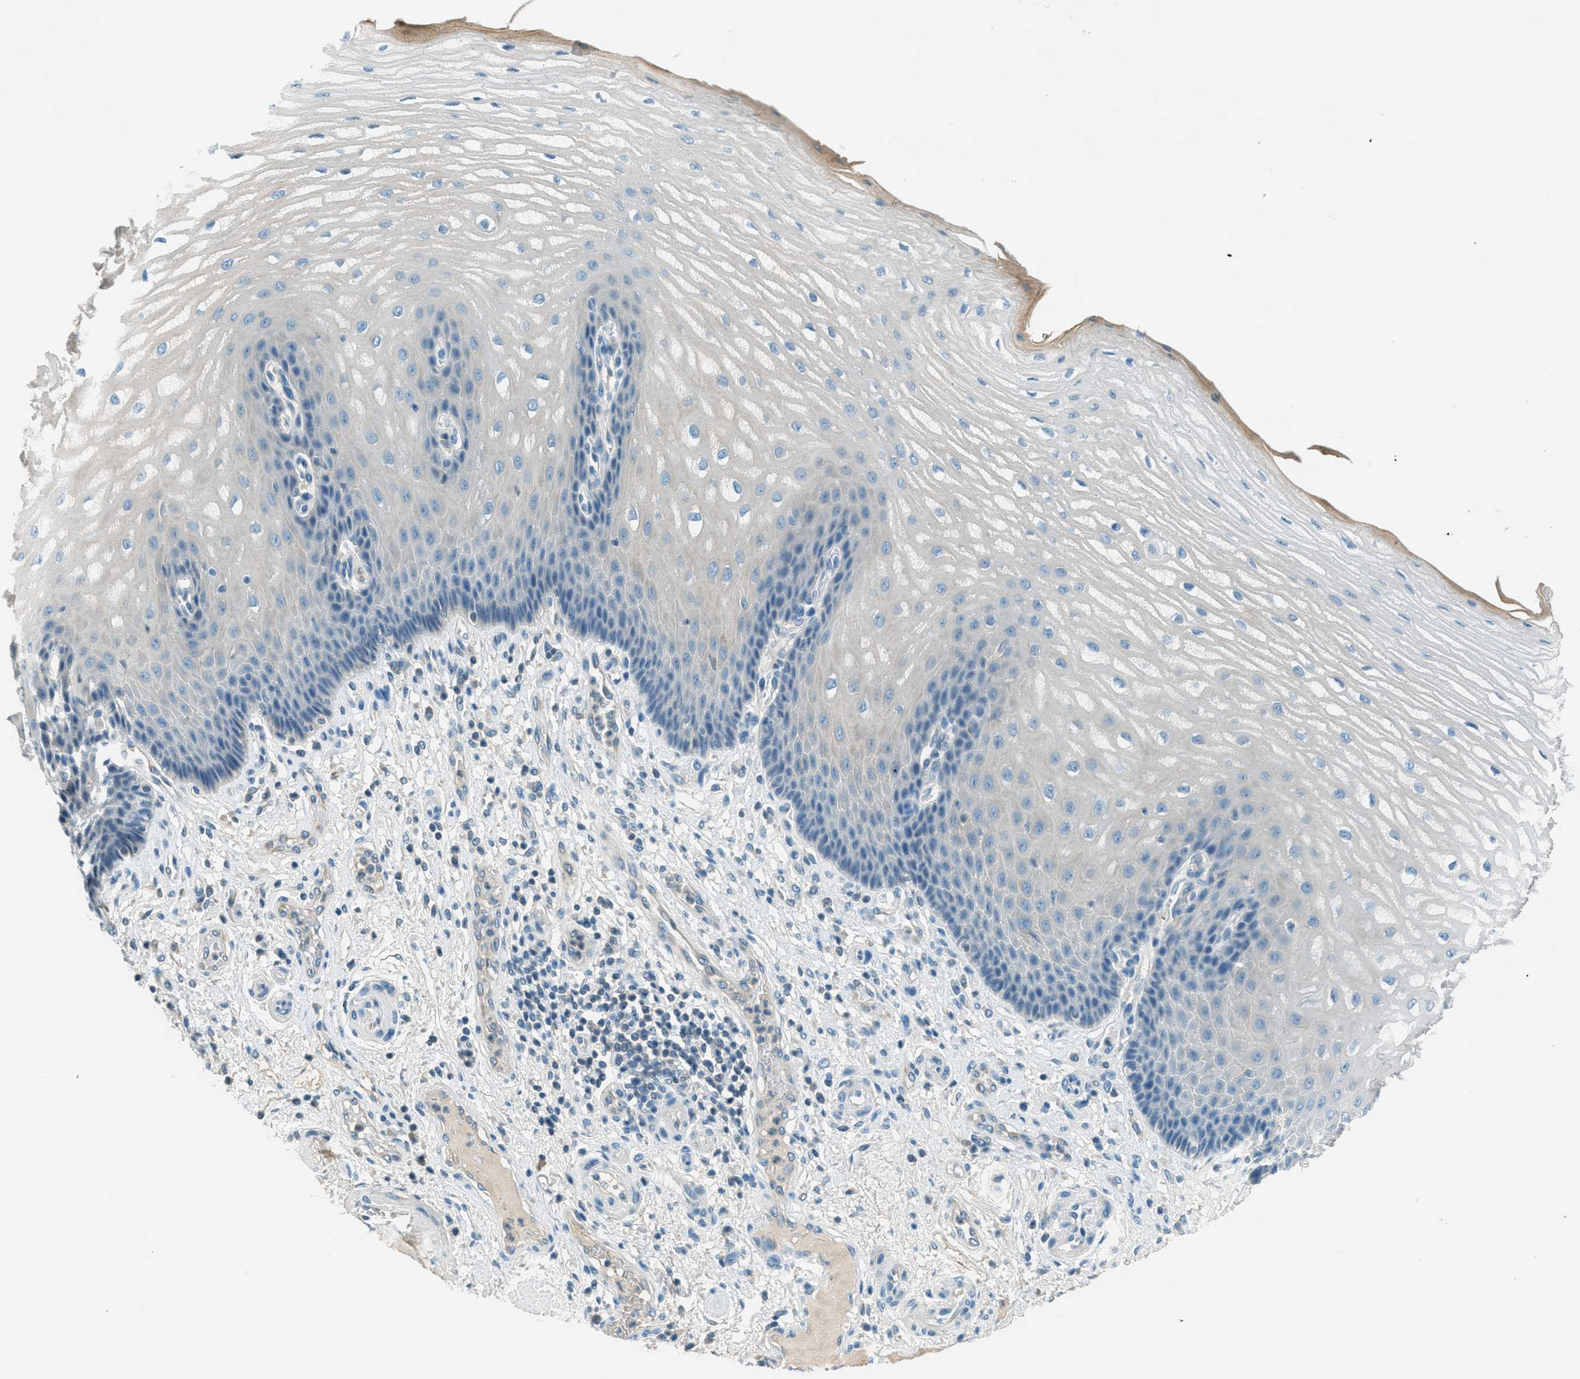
{"staining": {"intensity": "moderate", "quantity": "<25%", "location": "cytoplasmic/membranous"}, "tissue": "esophagus", "cell_type": "Squamous epithelial cells", "image_type": "normal", "snomed": [{"axis": "morphology", "description": "Normal tissue, NOS"}, {"axis": "topography", "description": "Esophagus"}], "caption": "DAB (3,3'-diaminobenzidine) immunohistochemical staining of benign esophagus exhibits moderate cytoplasmic/membranous protein staining in about <25% of squamous epithelial cells.", "gene": "MSLN", "patient": {"sex": "male", "age": 54}}